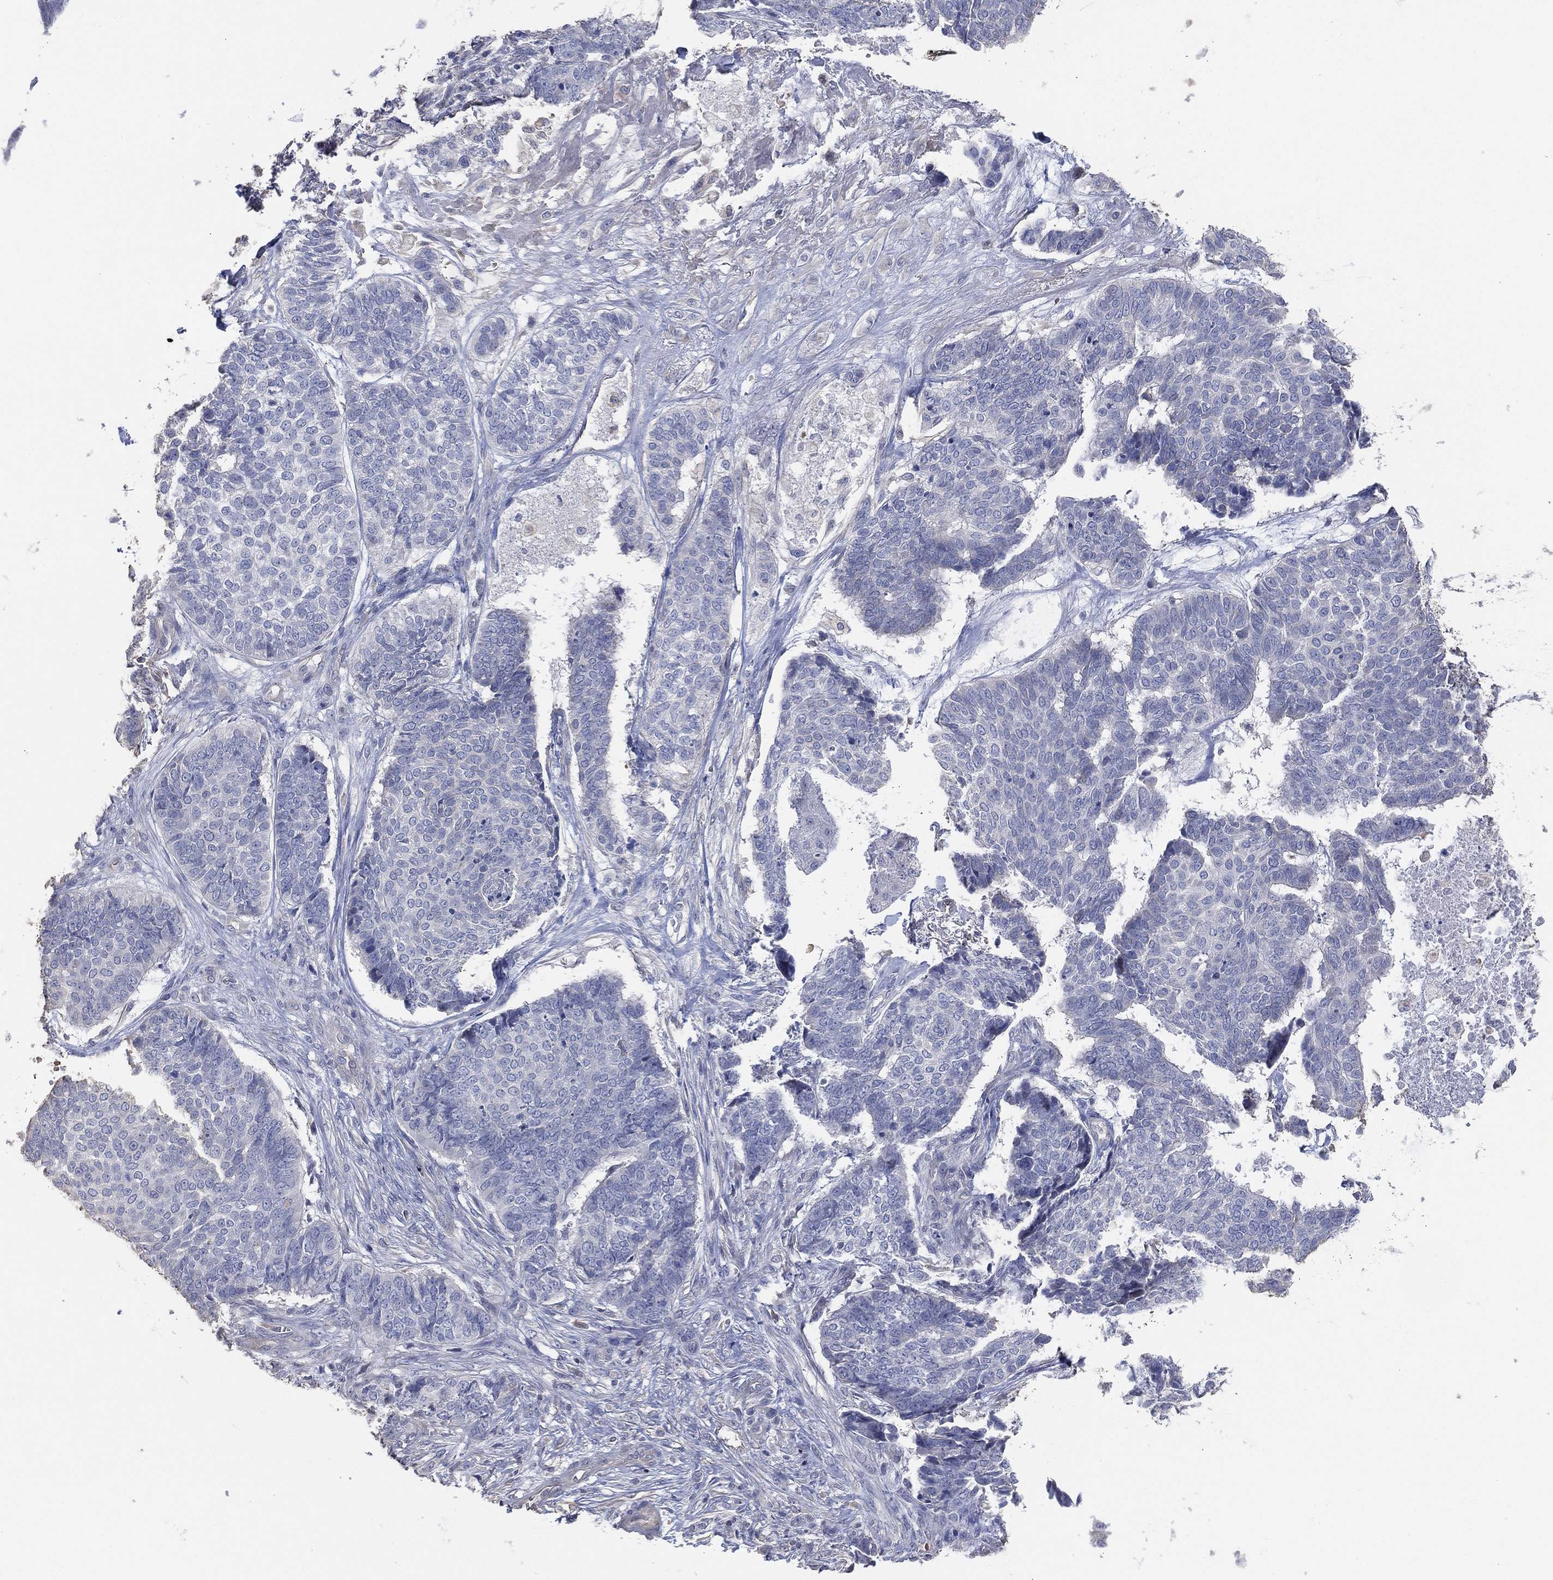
{"staining": {"intensity": "negative", "quantity": "none", "location": "none"}, "tissue": "skin cancer", "cell_type": "Tumor cells", "image_type": "cancer", "snomed": [{"axis": "morphology", "description": "Basal cell carcinoma"}, {"axis": "topography", "description": "Skin"}], "caption": "Image shows no protein expression in tumor cells of basal cell carcinoma (skin) tissue.", "gene": "CFTR", "patient": {"sex": "male", "age": 86}}